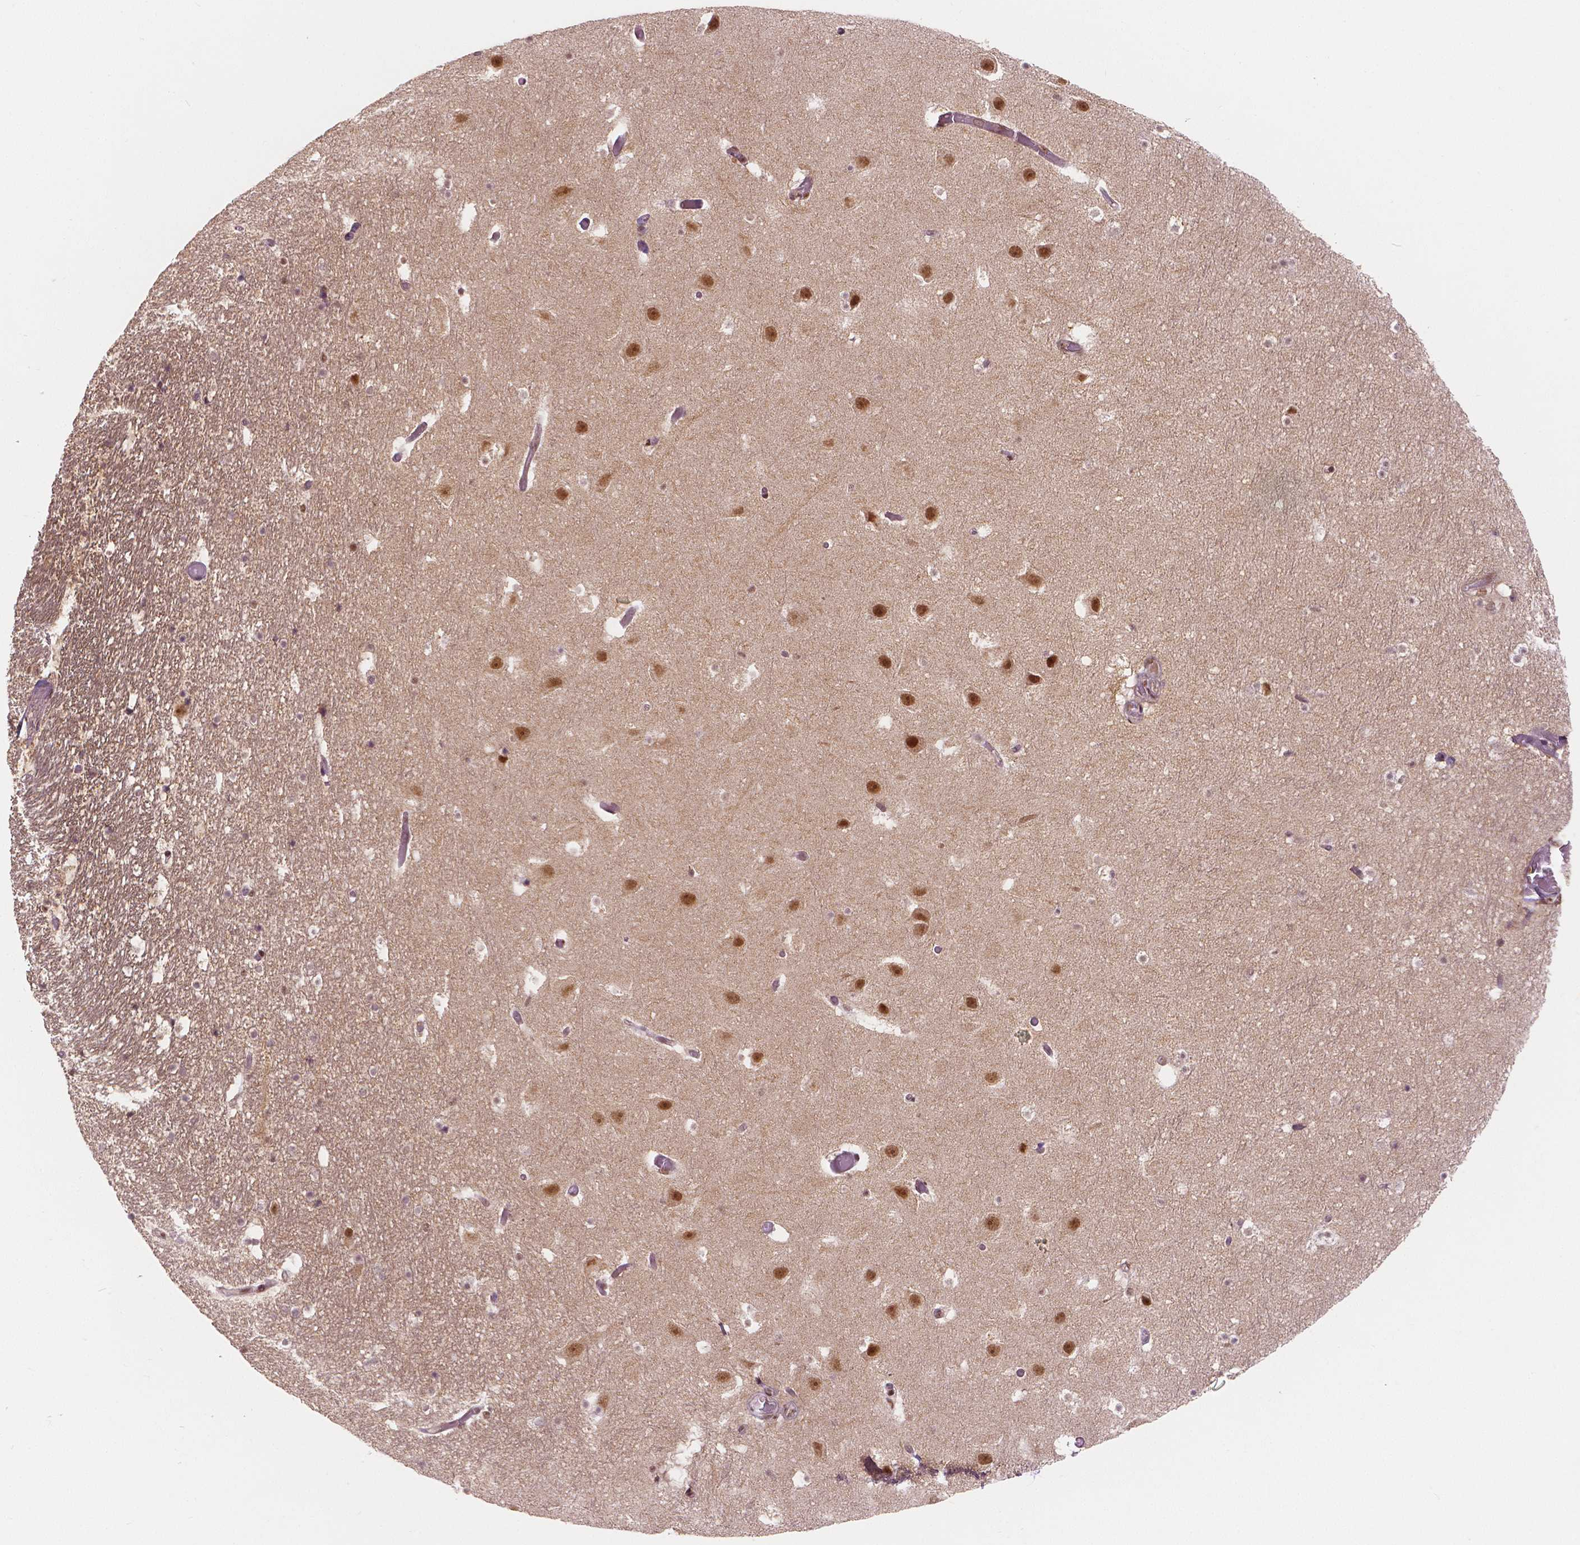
{"staining": {"intensity": "moderate", "quantity": "25%-75%", "location": "nuclear"}, "tissue": "hippocampus", "cell_type": "Glial cells", "image_type": "normal", "snomed": [{"axis": "morphology", "description": "Normal tissue, NOS"}, {"axis": "topography", "description": "Hippocampus"}], "caption": "High-power microscopy captured an immunohistochemistry (IHC) micrograph of normal hippocampus, revealing moderate nuclear staining in approximately 25%-75% of glial cells.", "gene": "NSD2", "patient": {"sex": "male", "age": 26}}